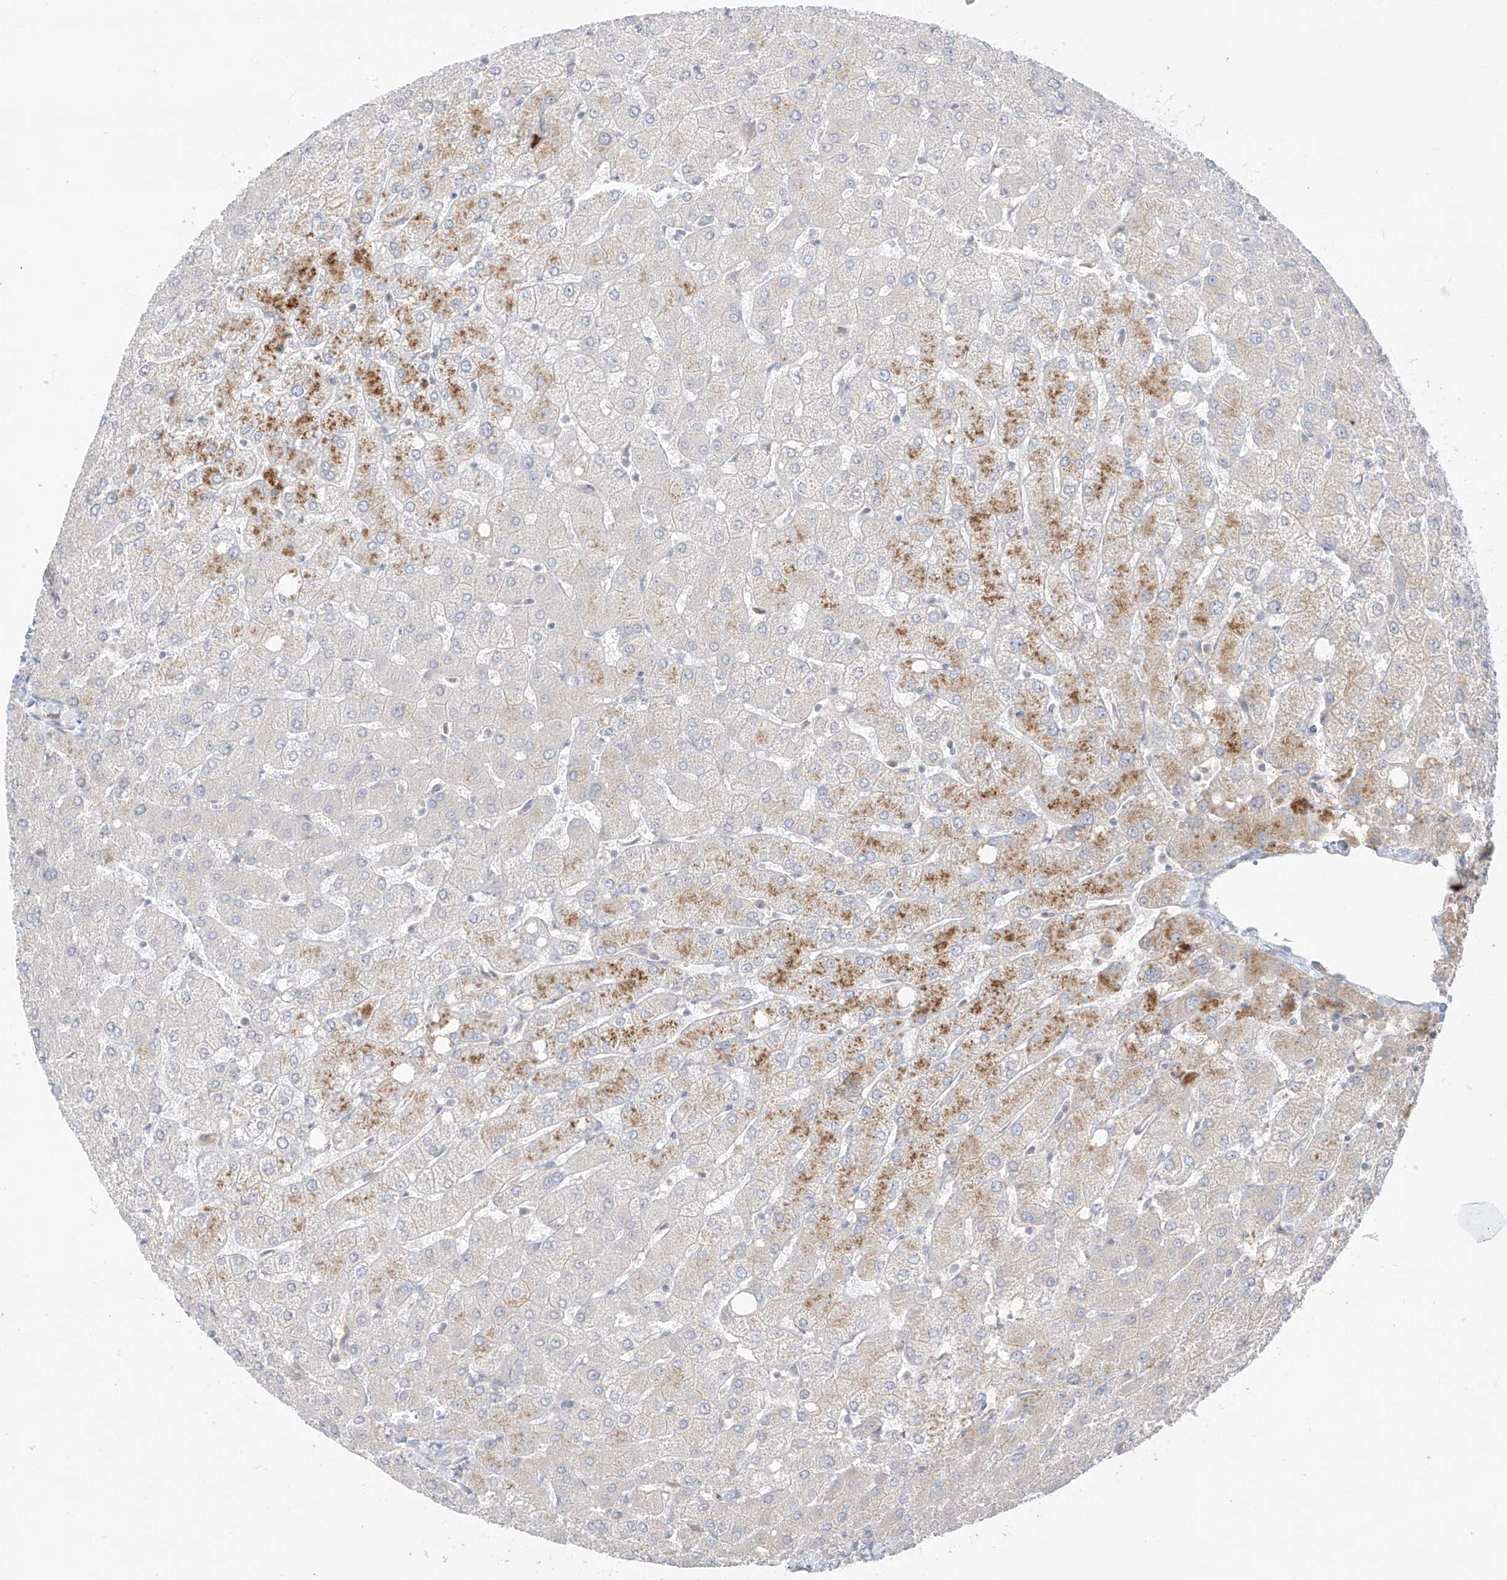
{"staining": {"intensity": "negative", "quantity": "none", "location": "none"}, "tissue": "liver", "cell_type": "Cholangiocytes", "image_type": "normal", "snomed": [{"axis": "morphology", "description": "Normal tissue, NOS"}, {"axis": "topography", "description": "Liver"}], "caption": "An image of liver stained for a protein demonstrates no brown staining in cholangiocytes.", "gene": "SYTL3", "patient": {"sex": "female", "age": 54}}